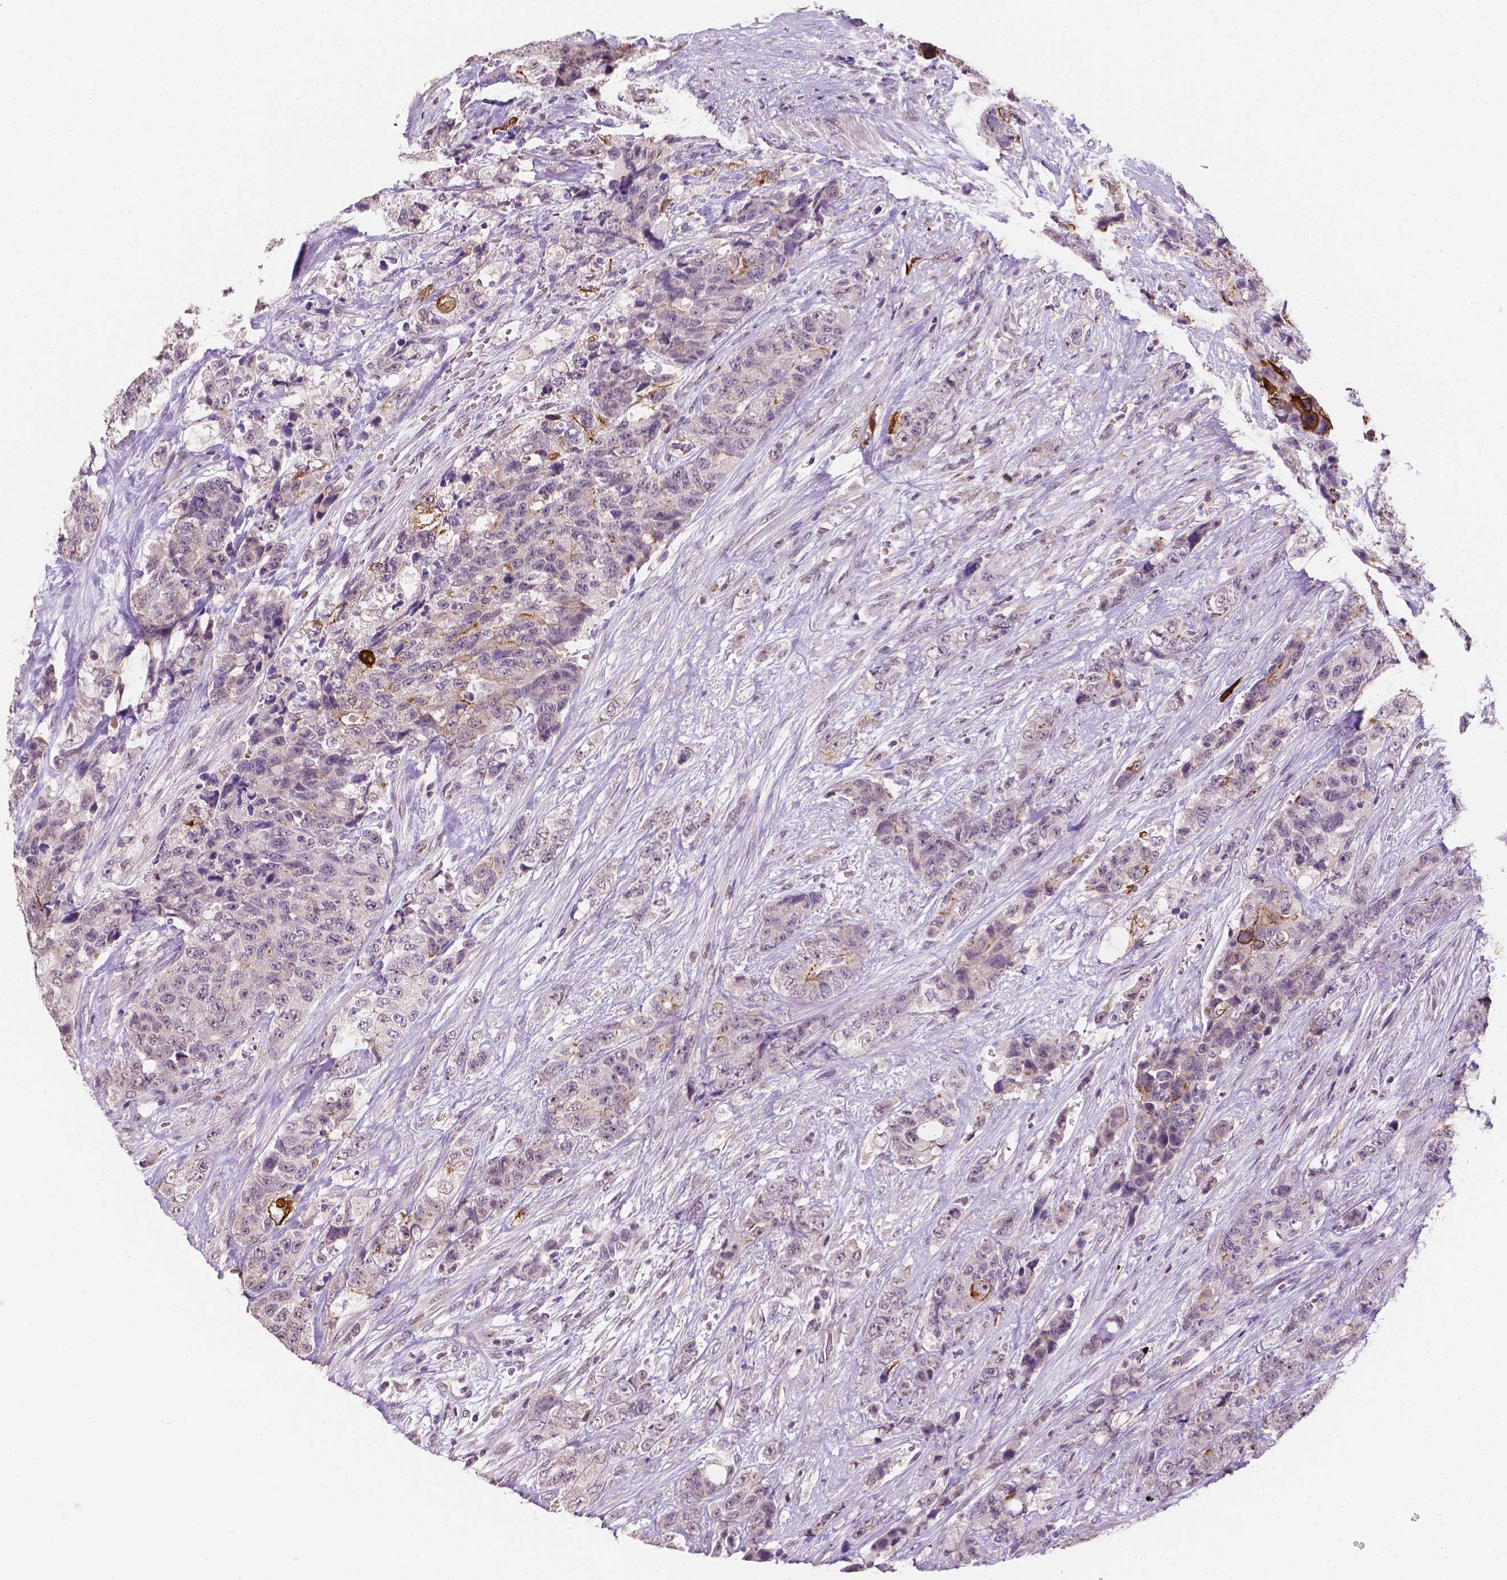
{"staining": {"intensity": "moderate", "quantity": "<25%", "location": "cytoplasmic/membranous"}, "tissue": "urothelial cancer", "cell_type": "Tumor cells", "image_type": "cancer", "snomed": [{"axis": "morphology", "description": "Urothelial carcinoma, High grade"}, {"axis": "topography", "description": "Urinary bladder"}], "caption": "Urothelial cancer was stained to show a protein in brown. There is low levels of moderate cytoplasmic/membranous positivity in approximately <25% of tumor cells. The staining is performed using DAB brown chromogen to label protein expression. The nuclei are counter-stained blue using hematoxylin.", "gene": "SHLD3", "patient": {"sex": "female", "age": 78}}